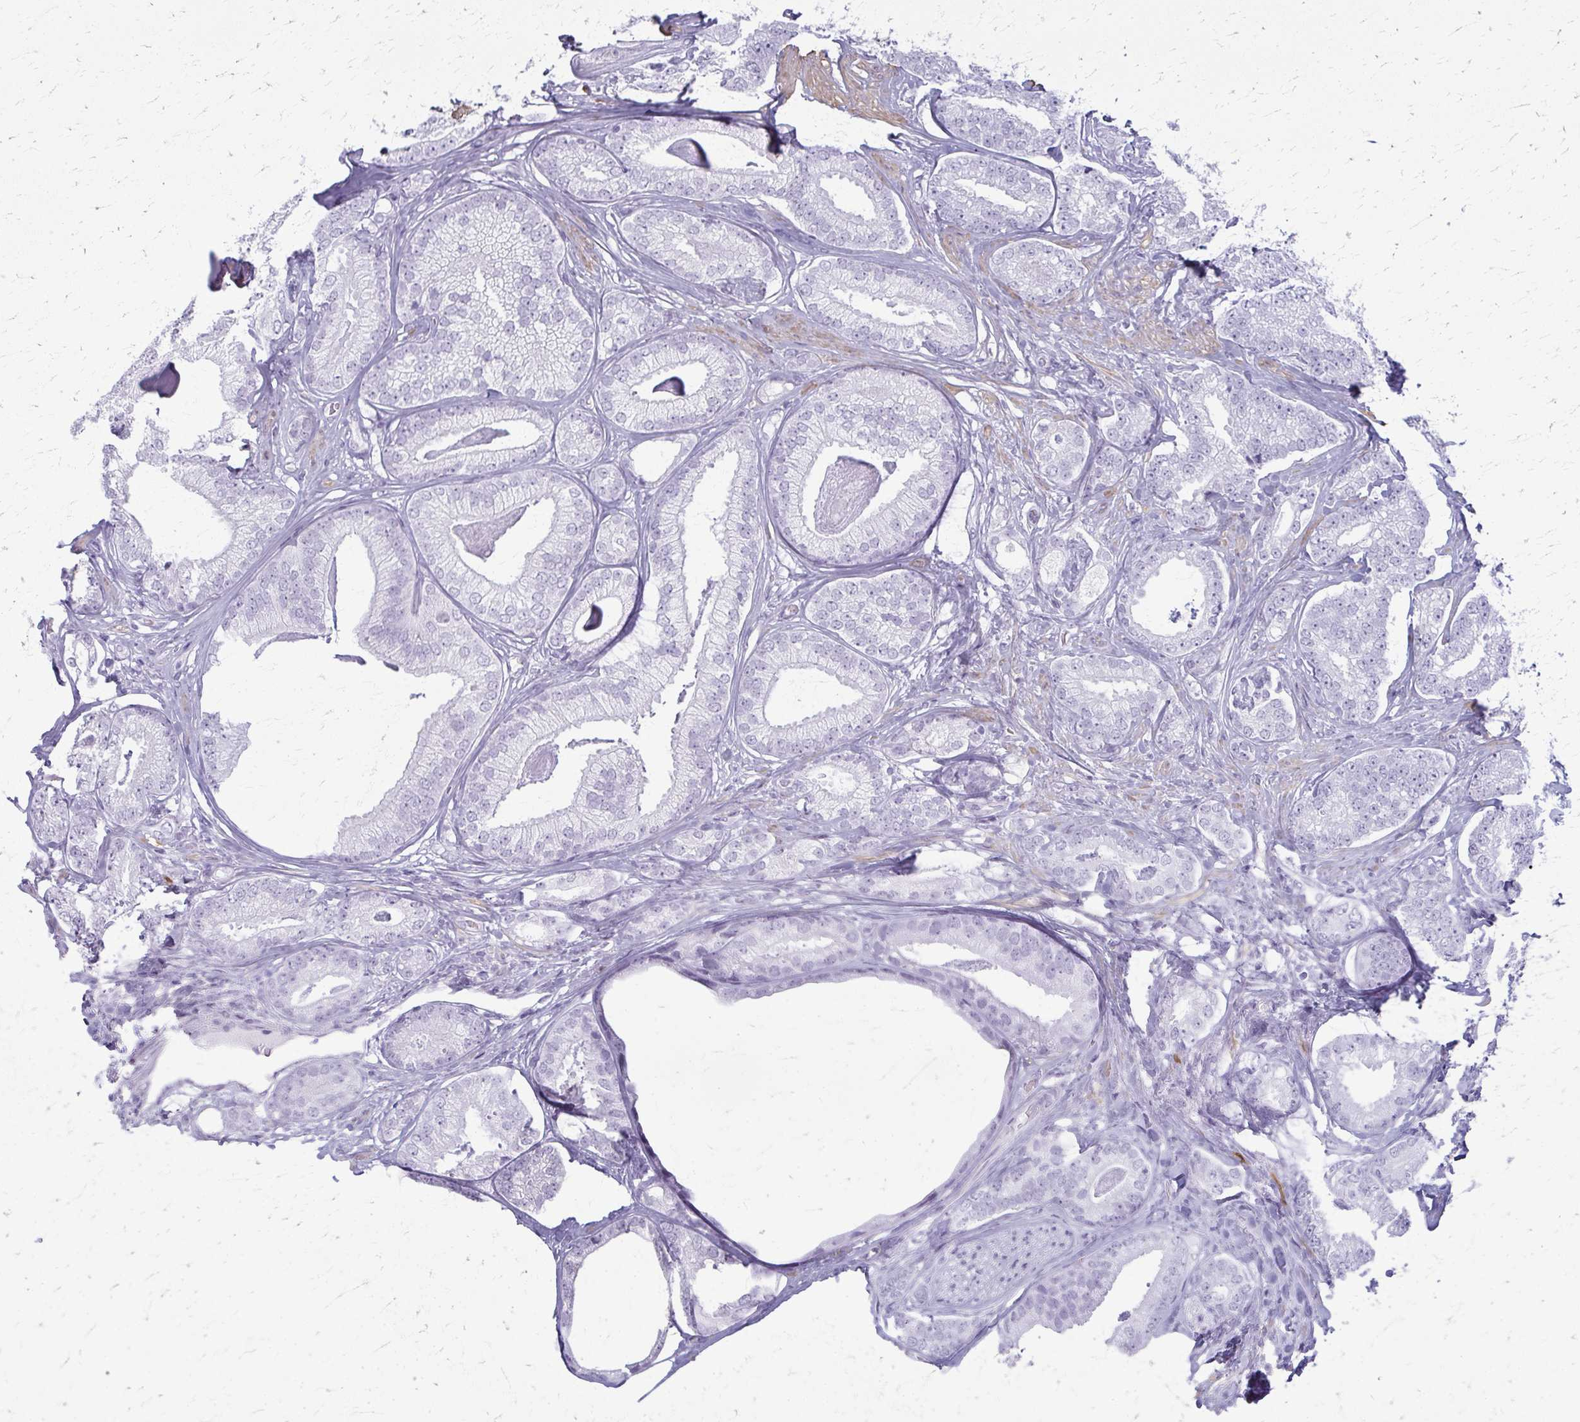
{"staining": {"intensity": "negative", "quantity": "none", "location": "none"}, "tissue": "prostate cancer", "cell_type": "Tumor cells", "image_type": "cancer", "snomed": [{"axis": "morphology", "description": "Adenocarcinoma, Low grade"}, {"axis": "topography", "description": "Prostate"}], "caption": "High magnification brightfield microscopy of prostate cancer stained with DAB (brown) and counterstained with hematoxylin (blue): tumor cells show no significant expression.", "gene": "CA3", "patient": {"sex": "male", "age": 63}}